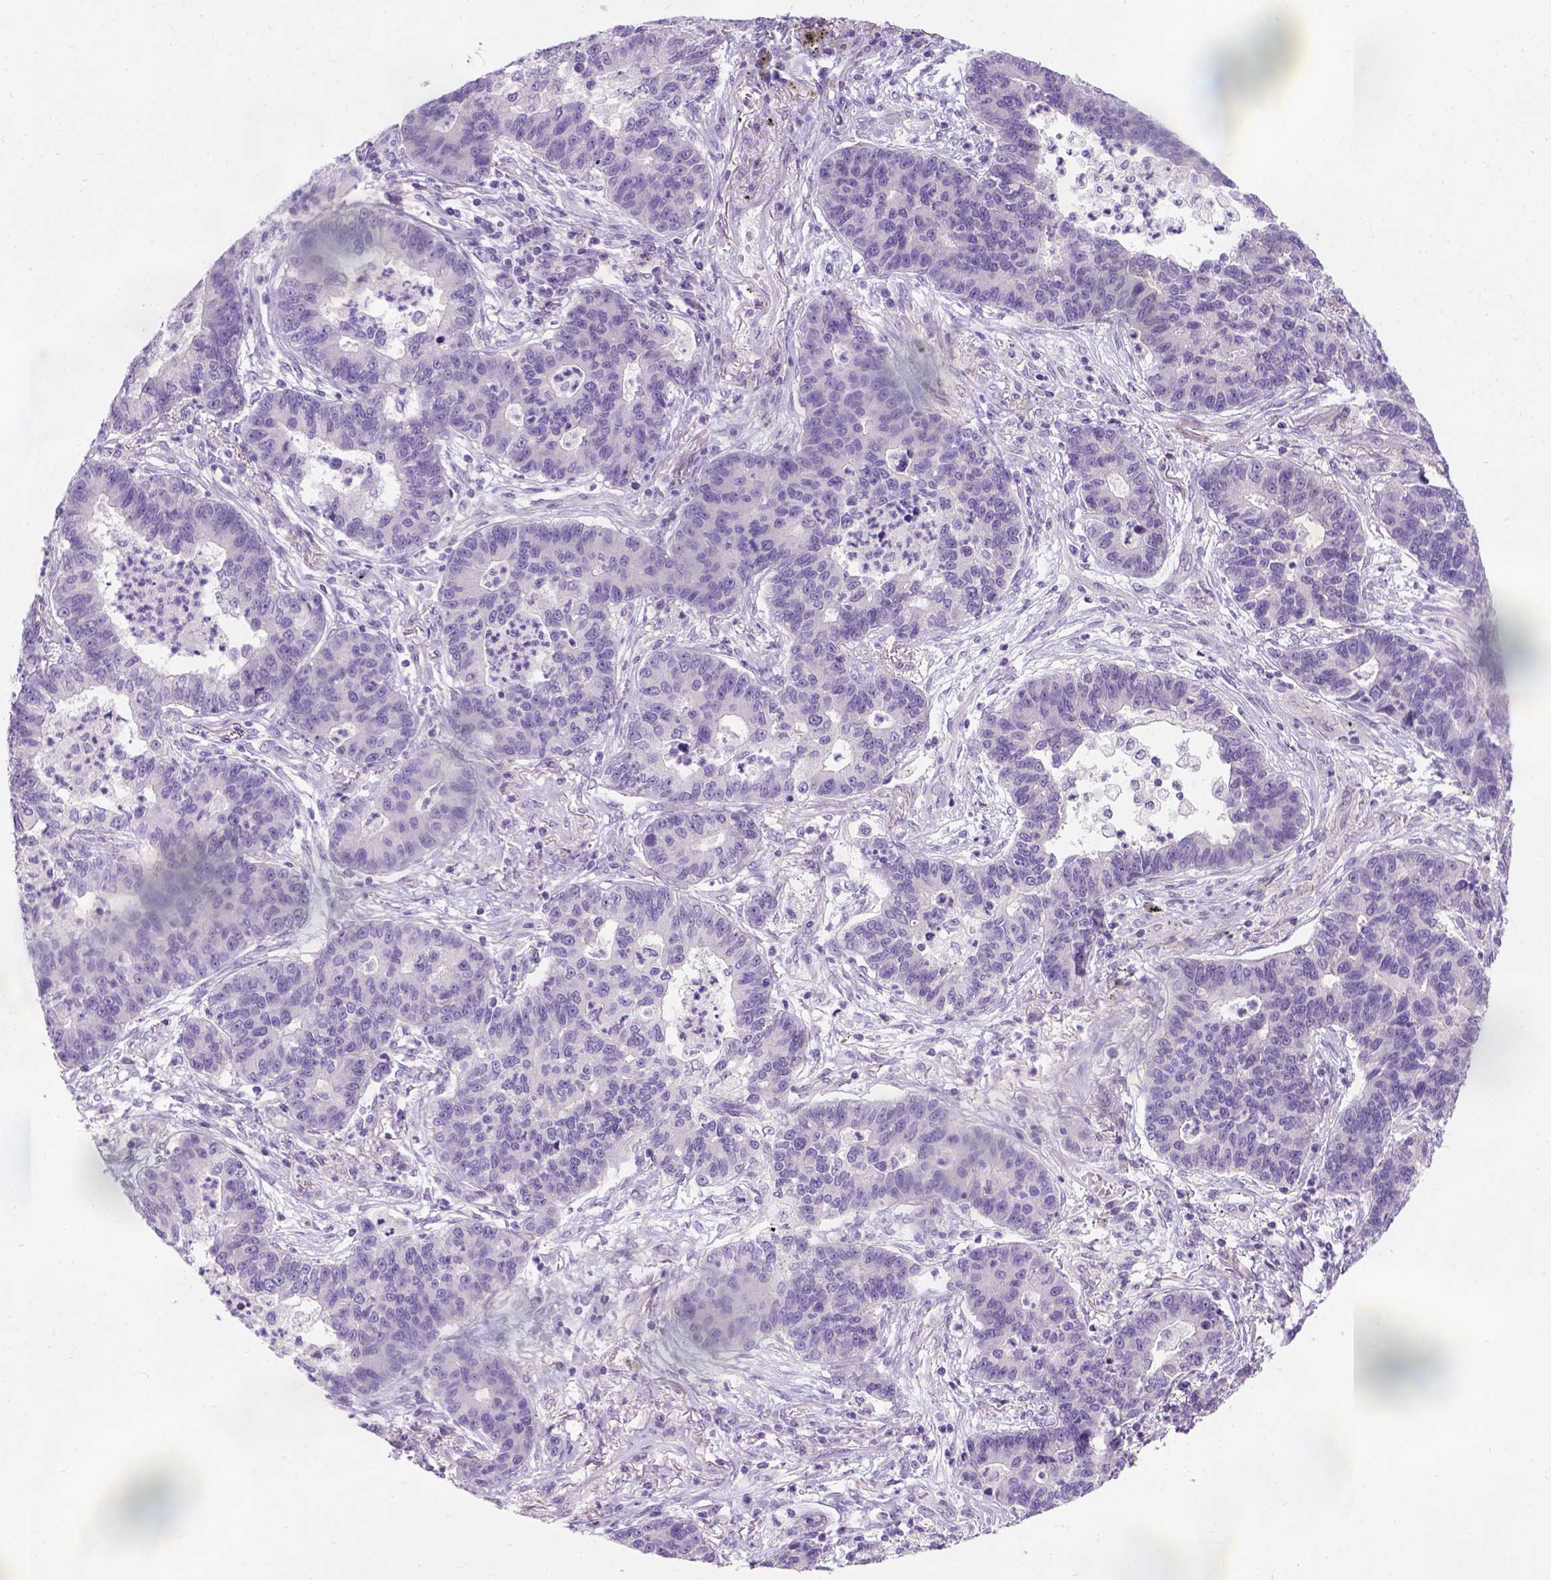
{"staining": {"intensity": "negative", "quantity": "none", "location": "none"}, "tissue": "lung cancer", "cell_type": "Tumor cells", "image_type": "cancer", "snomed": [{"axis": "morphology", "description": "Adenocarcinoma, NOS"}, {"axis": "topography", "description": "Lung"}], "caption": "Lung cancer stained for a protein using IHC reveals no positivity tumor cells.", "gene": "C20orf144", "patient": {"sex": "female", "age": 57}}